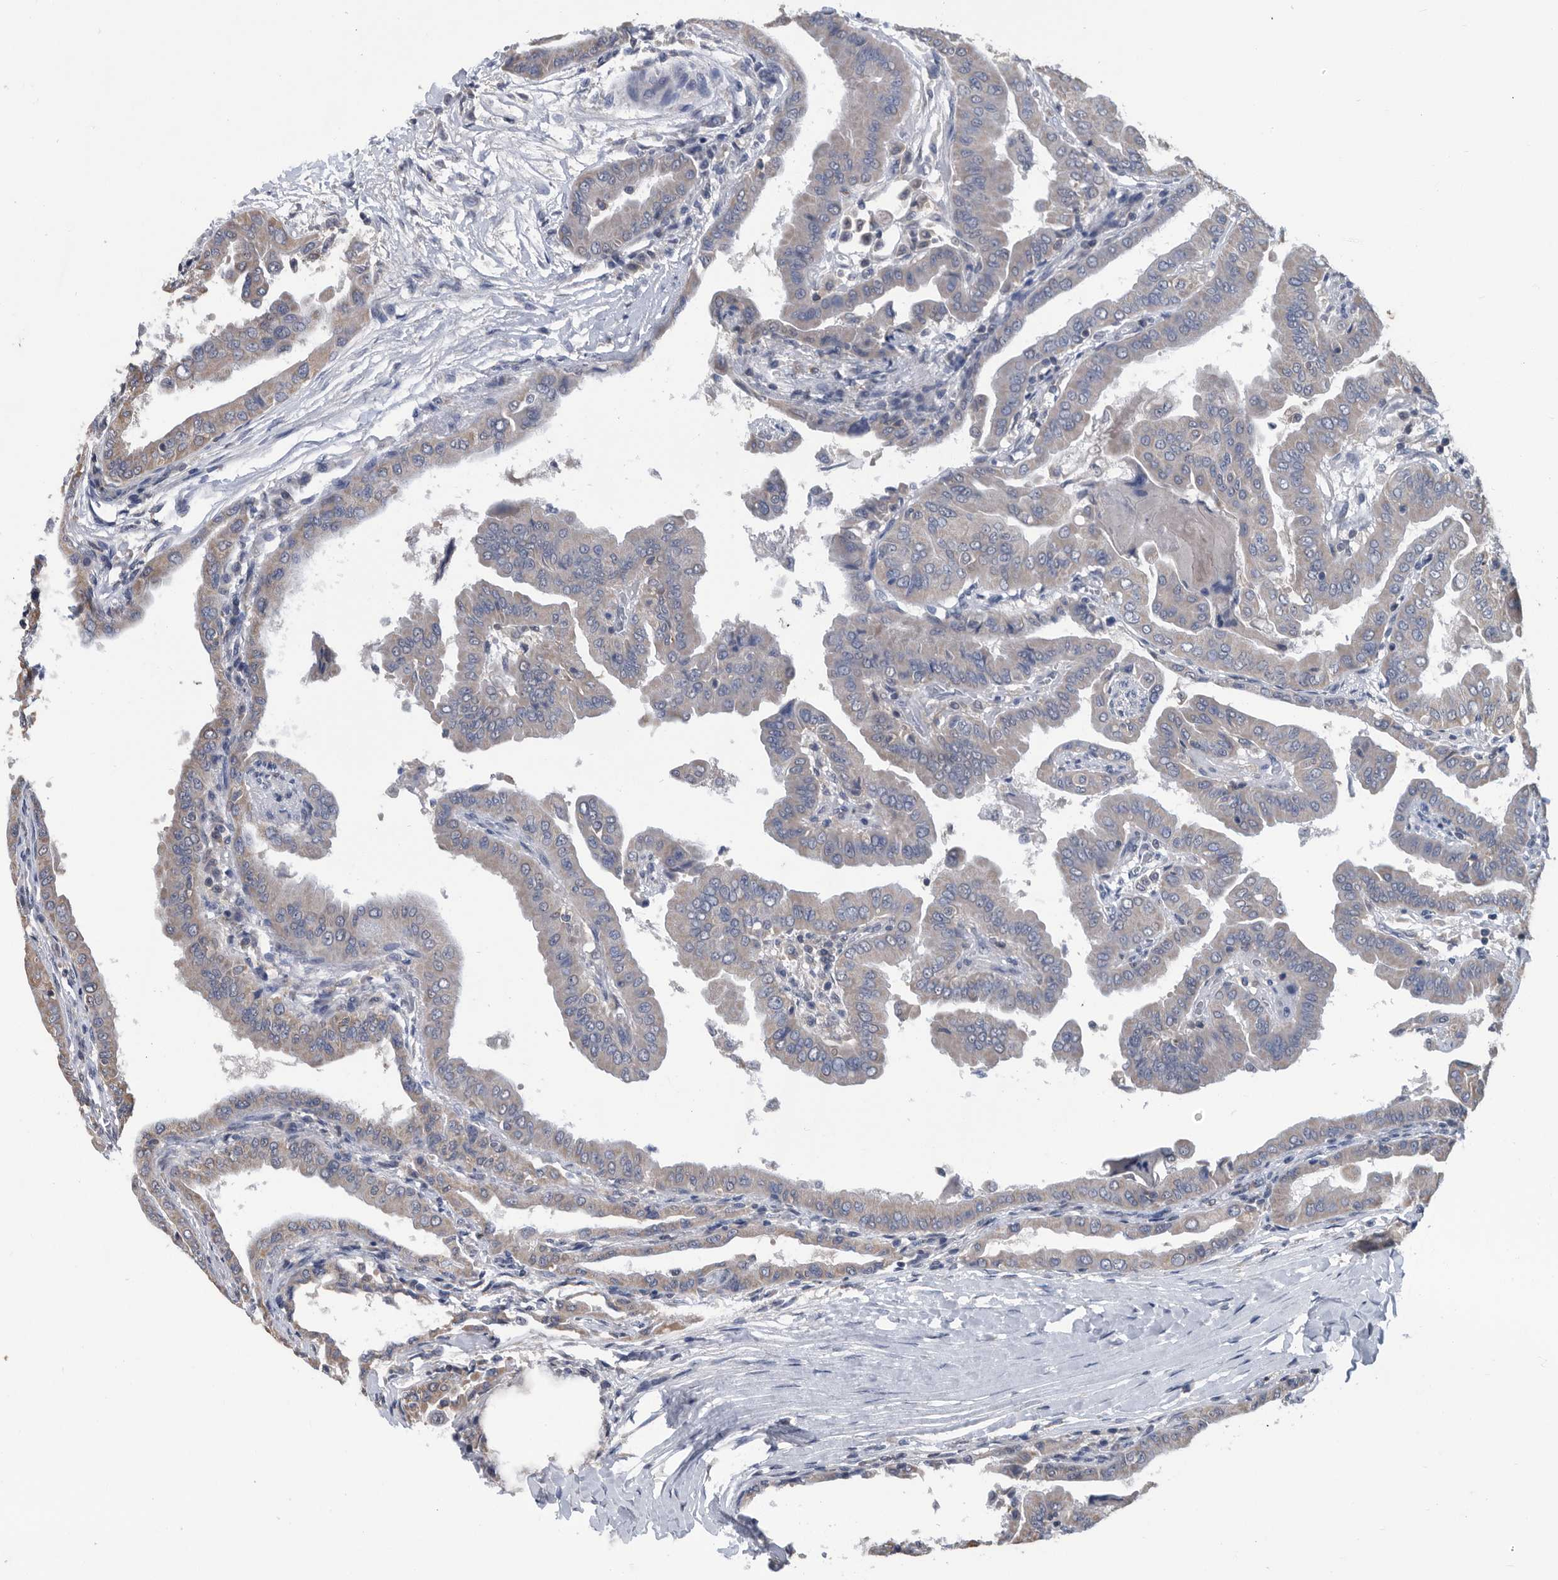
{"staining": {"intensity": "weak", "quantity": "25%-75%", "location": "cytoplasmic/membranous"}, "tissue": "thyroid cancer", "cell_type": "Tumor cells", "image_type": "cancer", "snomed": [{"axis": "morphology", "description": "Papillary adenocarcinoma, NOS"}, {"axis": "topography", "description": "Thyroid gland"}], "caption": "Brown immunohistochemical staining in thyroid papillary adenocarcinoma shows weak cytoplasmic/membranous expression in approximately 25%-75% of tumor cells. The staining was performed using DAB, with brown indicating positive protein expression. Nuclei are stained blue with hematoxylin.", "gene": "NRBP1", "patient": {"sex": "male", "age": 33}}